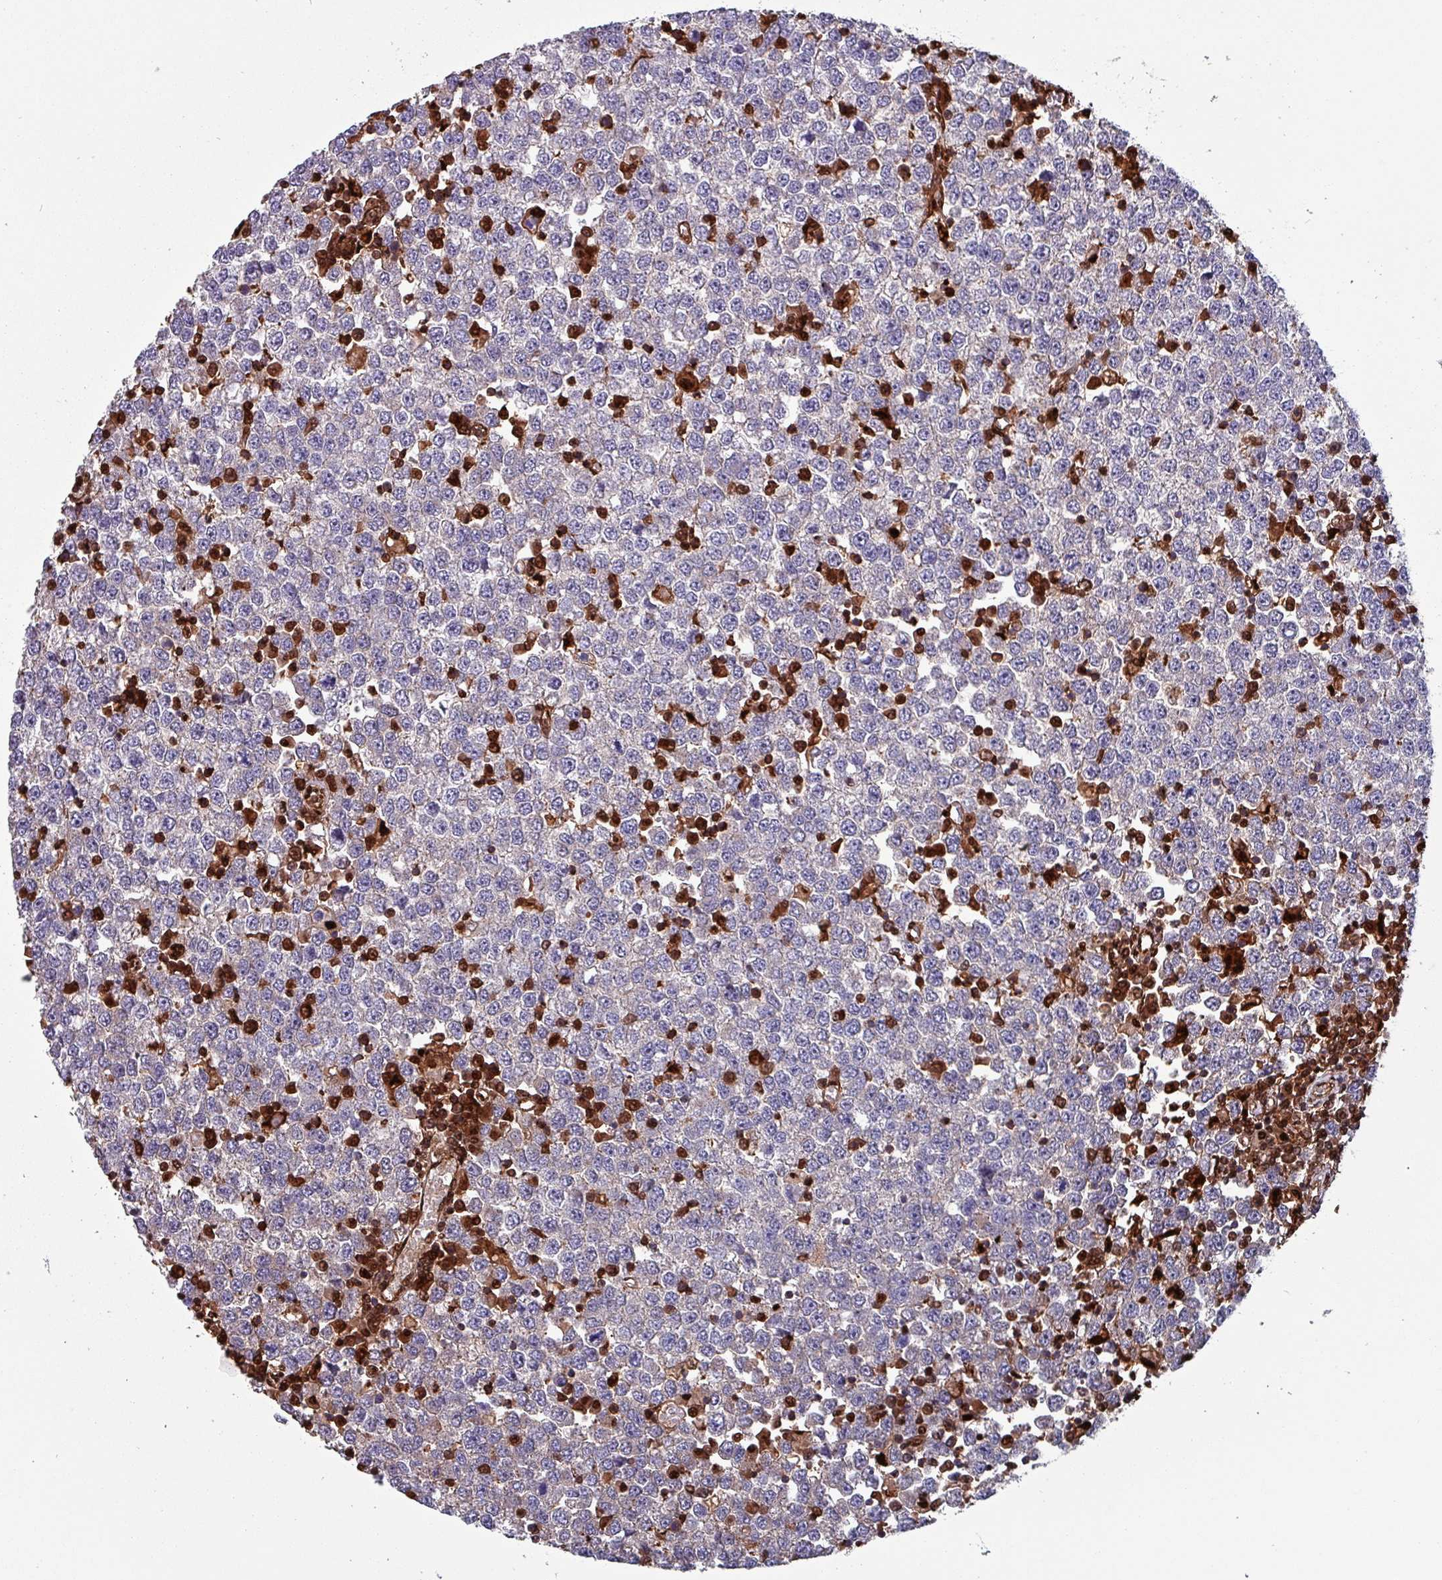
{"staining": {"intensity": "negative", "quantity": "none", "location": "none"}, "tissue": "testis cancer", "cell_type": "Tumor cells", "image_type": "cancer", "snomed": [{"axis": "morphology", "description": "Seminoma, NOS"}, {"axis": "topography", "description": "Testis"}], "caption": "Protein analysis of testis cancer (seminoma) displays no significant positivity in tumor cells.", "gene": "PSMB8", "patient": {"sex": "male", "age": 65}}